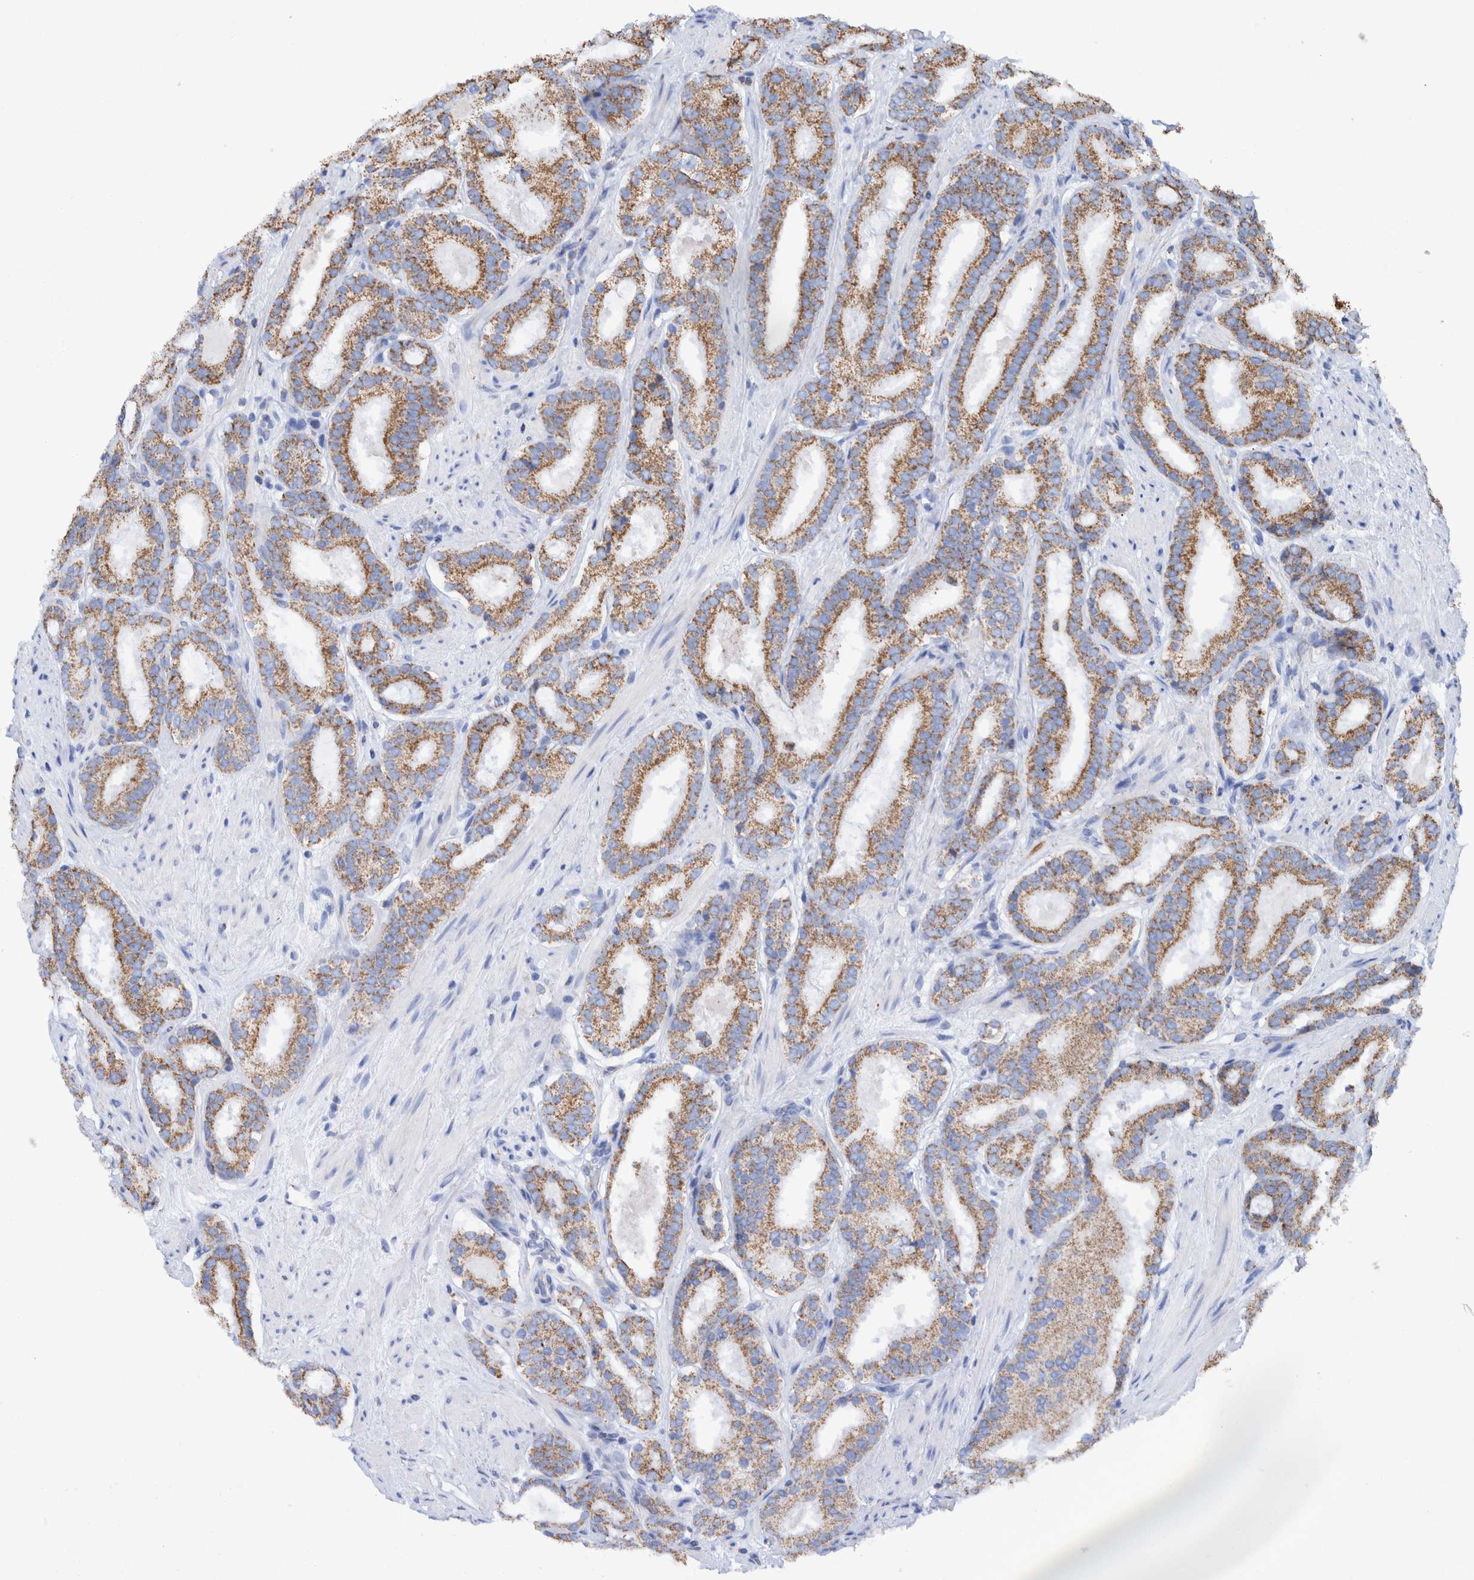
{"staining": {"intensity": "moderate", "quantity": ">75%", "location": "cytoplasmic/membranous"}, "tissue": "prostate cancer", "cell_type": "Tumor cells", "image_type": "cancer", "snomed": [{"axis": "morphology", "description": "Adenocarcinoma, Low grade"}, {"axis": "topography", "description": "Prostate"}], "caption": "High-power microscopy captured an IHC image of low-grade adenocarcinoma (prostate), revealing moderate cytoplasmic/membranous expression in approximately >75% of tumor cells. (brown staining indicates protein expression, while blue staining denotes nuclei).", "gene": "DECR1", "patient": {"sex": "male", "age": 69}}